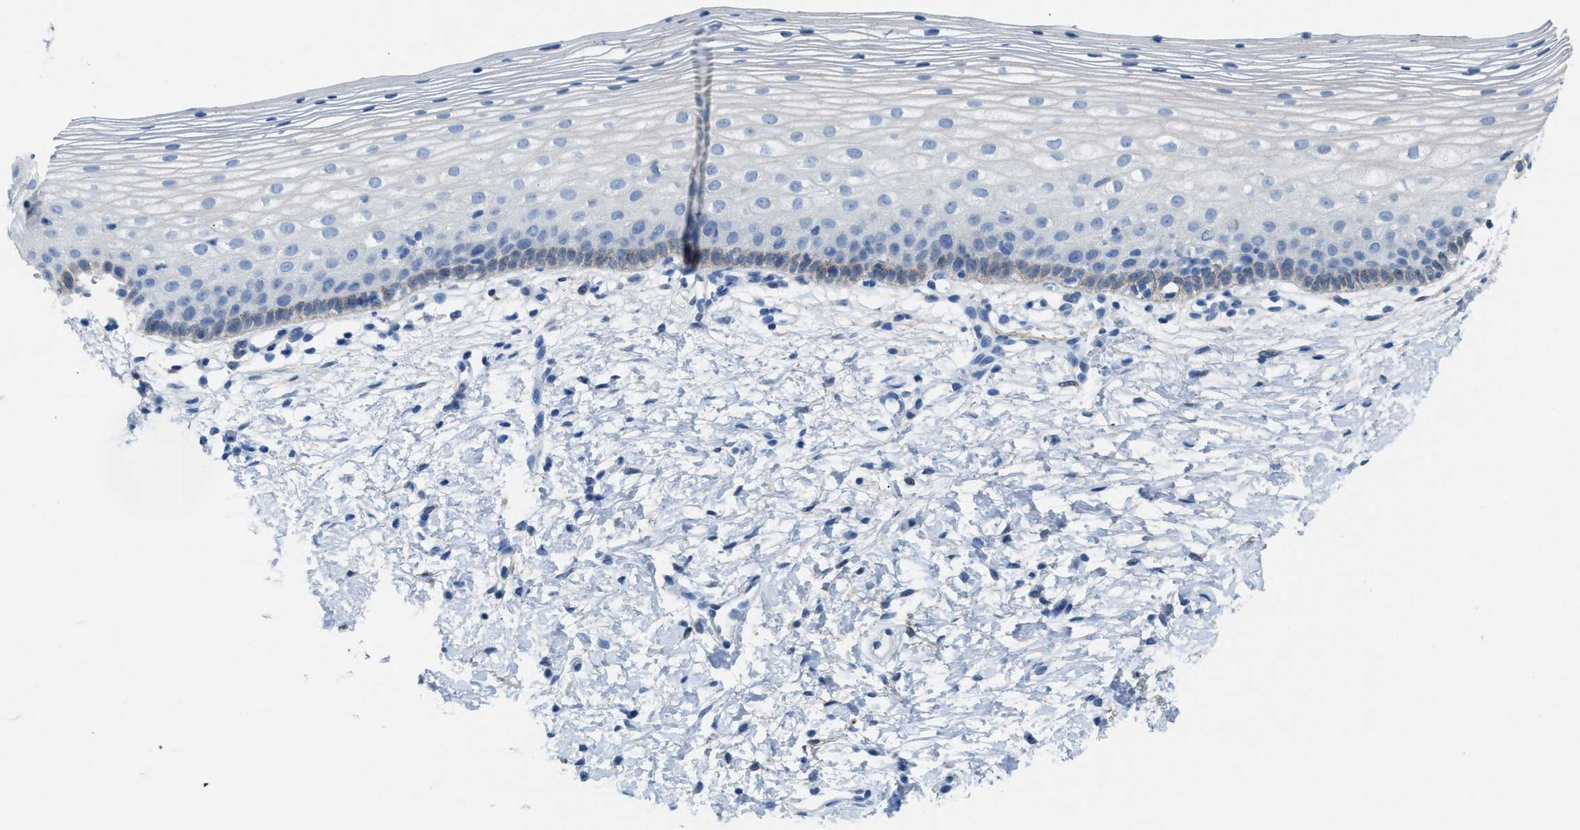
{"staining": {"intensity": "weak", "quantity": "<25%", "location": "cytoplasmic/membranous"}, "tissue": "cervix", "cell_type": "Glandular cells", "image_type": "normal", "snomed": [{"axis": "morphology", "description": "Normal tissue, NOS"}, {"axis": "topography", "description": "Cervix"}], "caption": "Immunohistochemistry image of normal cervix: cervix stained with DAB exhibits no significant protein positivity in glandular cells.", "gene": "ASPA", "patient": {"sex": "female", "age": 72}}